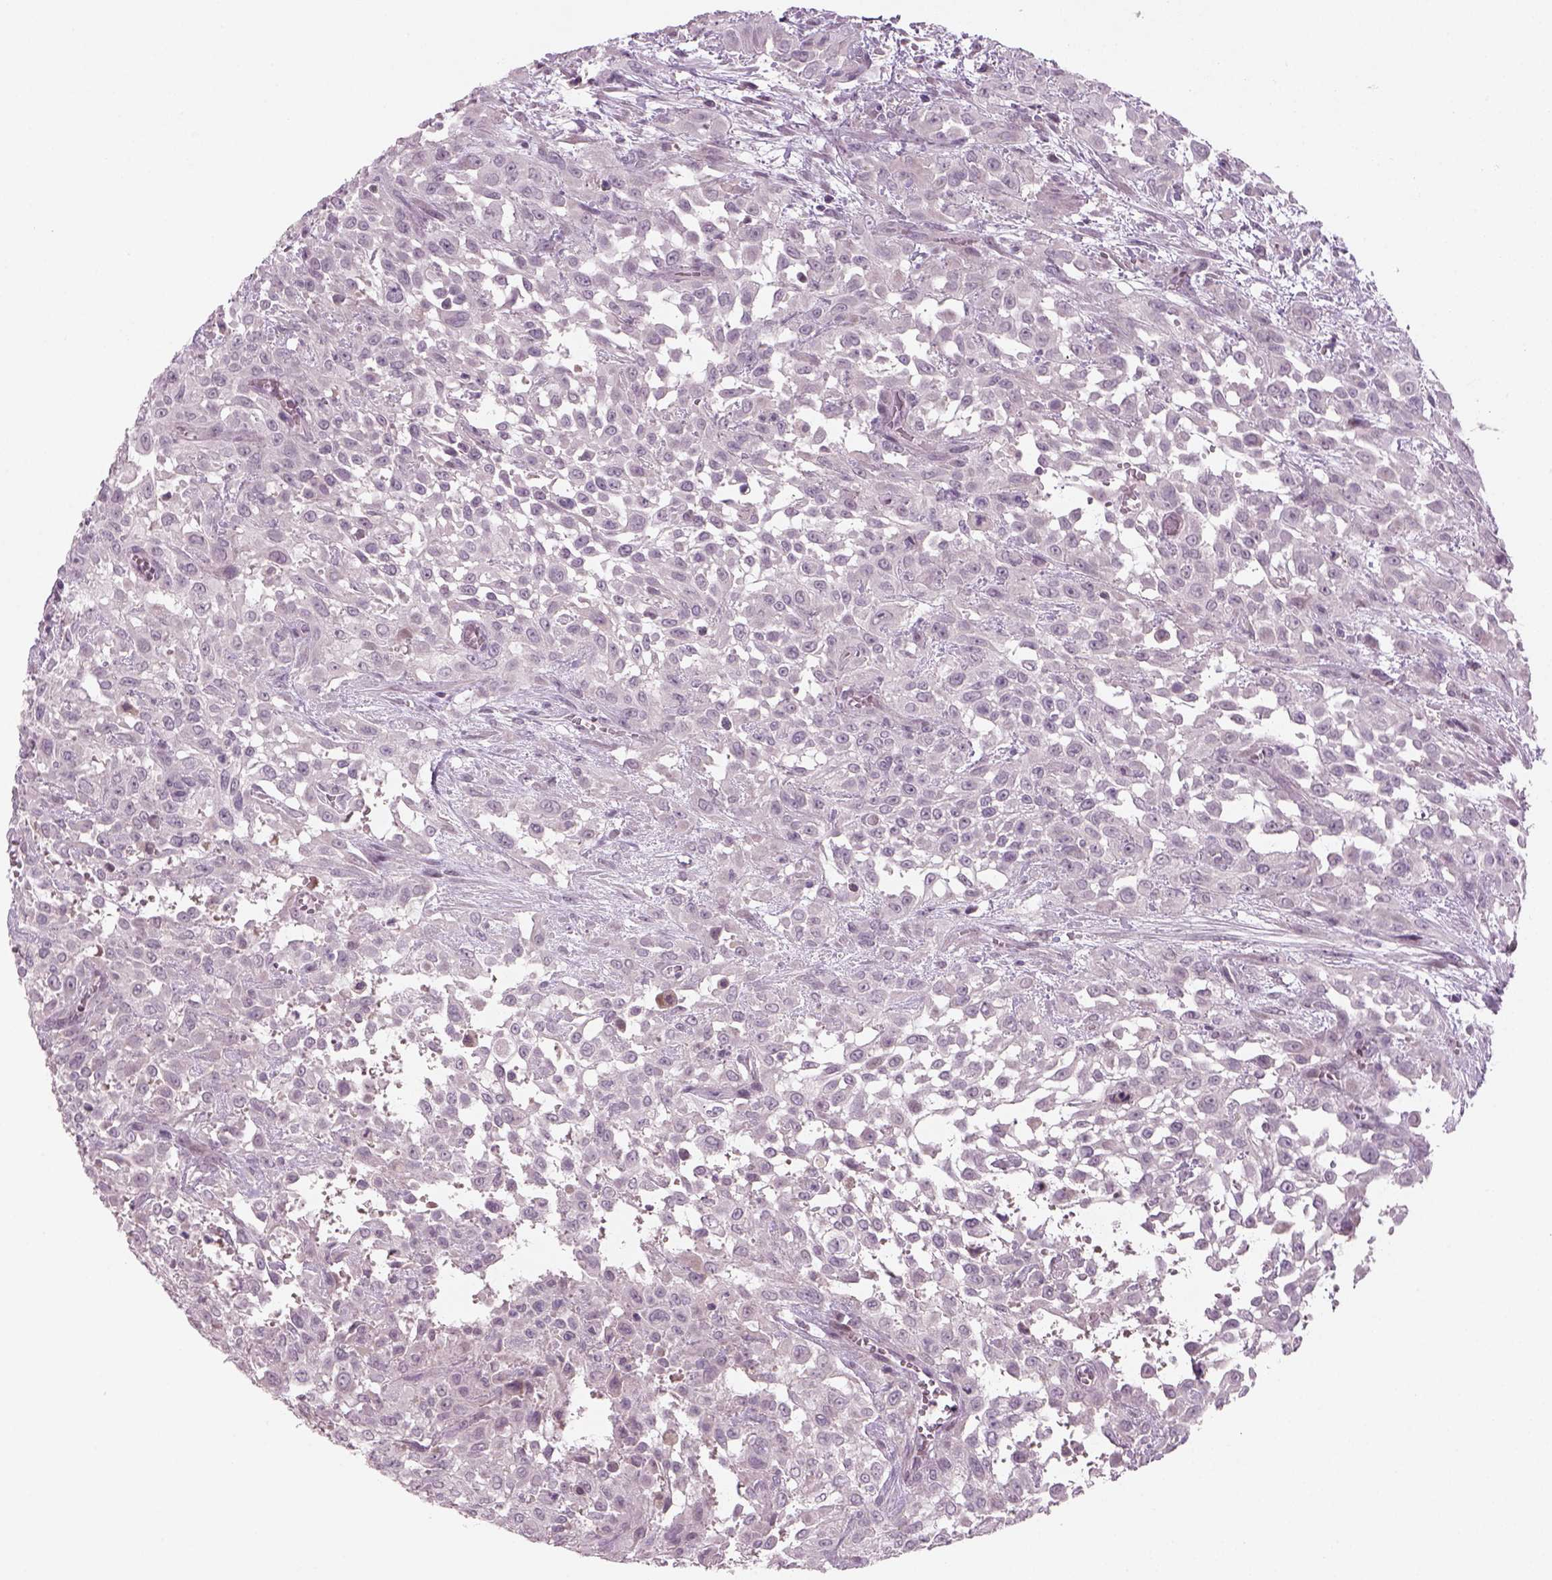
{"staining": {"intensity": "negative", "quantity": "none", "location": "none"}, "tissue": "urothelial cancer", "cell_type": "Tumor cells", "image_type": "cancer", "snomed": [{"axis": "morphology", "description": "Urothelial carcinoma, High grade"}, {"axis": "topography", "description": "Urinary bladder"}], "caption": "Tumor cells show no significant protein positivity in urothelial carcinoma (high-grade).", "gene": "PENK", "patient": {"sex": "male", "age": 57}}